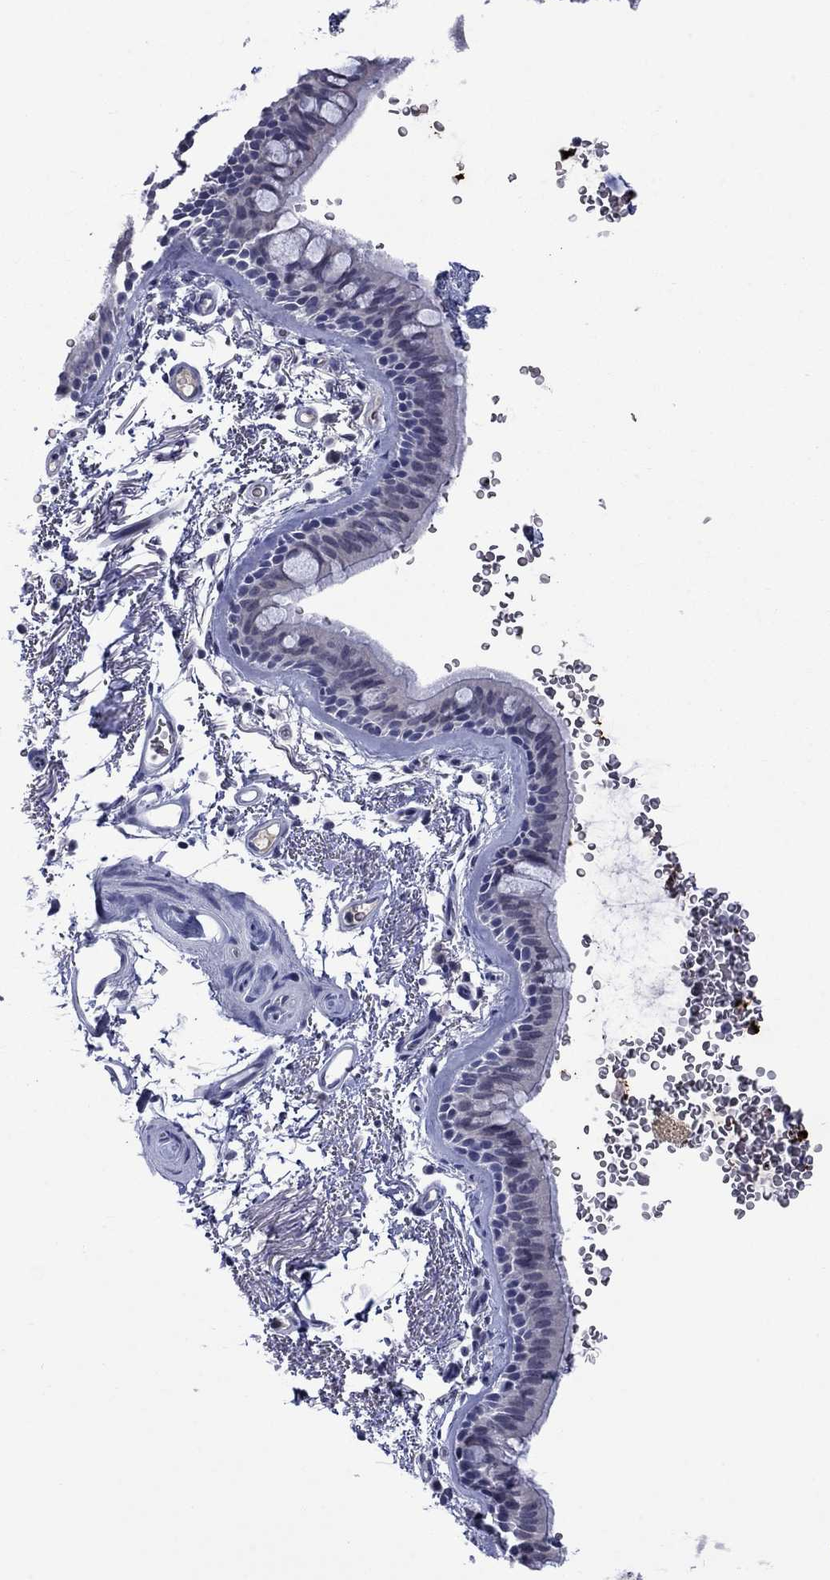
{"staining": {"intensity": "negative", "quantity": "none", "location": "none"}, "tissue": "bronchus", "cell_type": "Respiratory epithelial cells", "image_type": "normal", "snomed": [{"axis": "morphology", "description": "Normal tissue, NOS"}, {"axis": "topography", "description": "Lymph node"}, {"axis": "topography", "description": "Bronchus"}], "caption": "Respiratory epithelial cells show no significant protein staining in unremarkable bronchus. (DAB immunohistochemistry, high magnification).", "gene": "NSMF", "patient": {"sex": "female", "age": 70}}